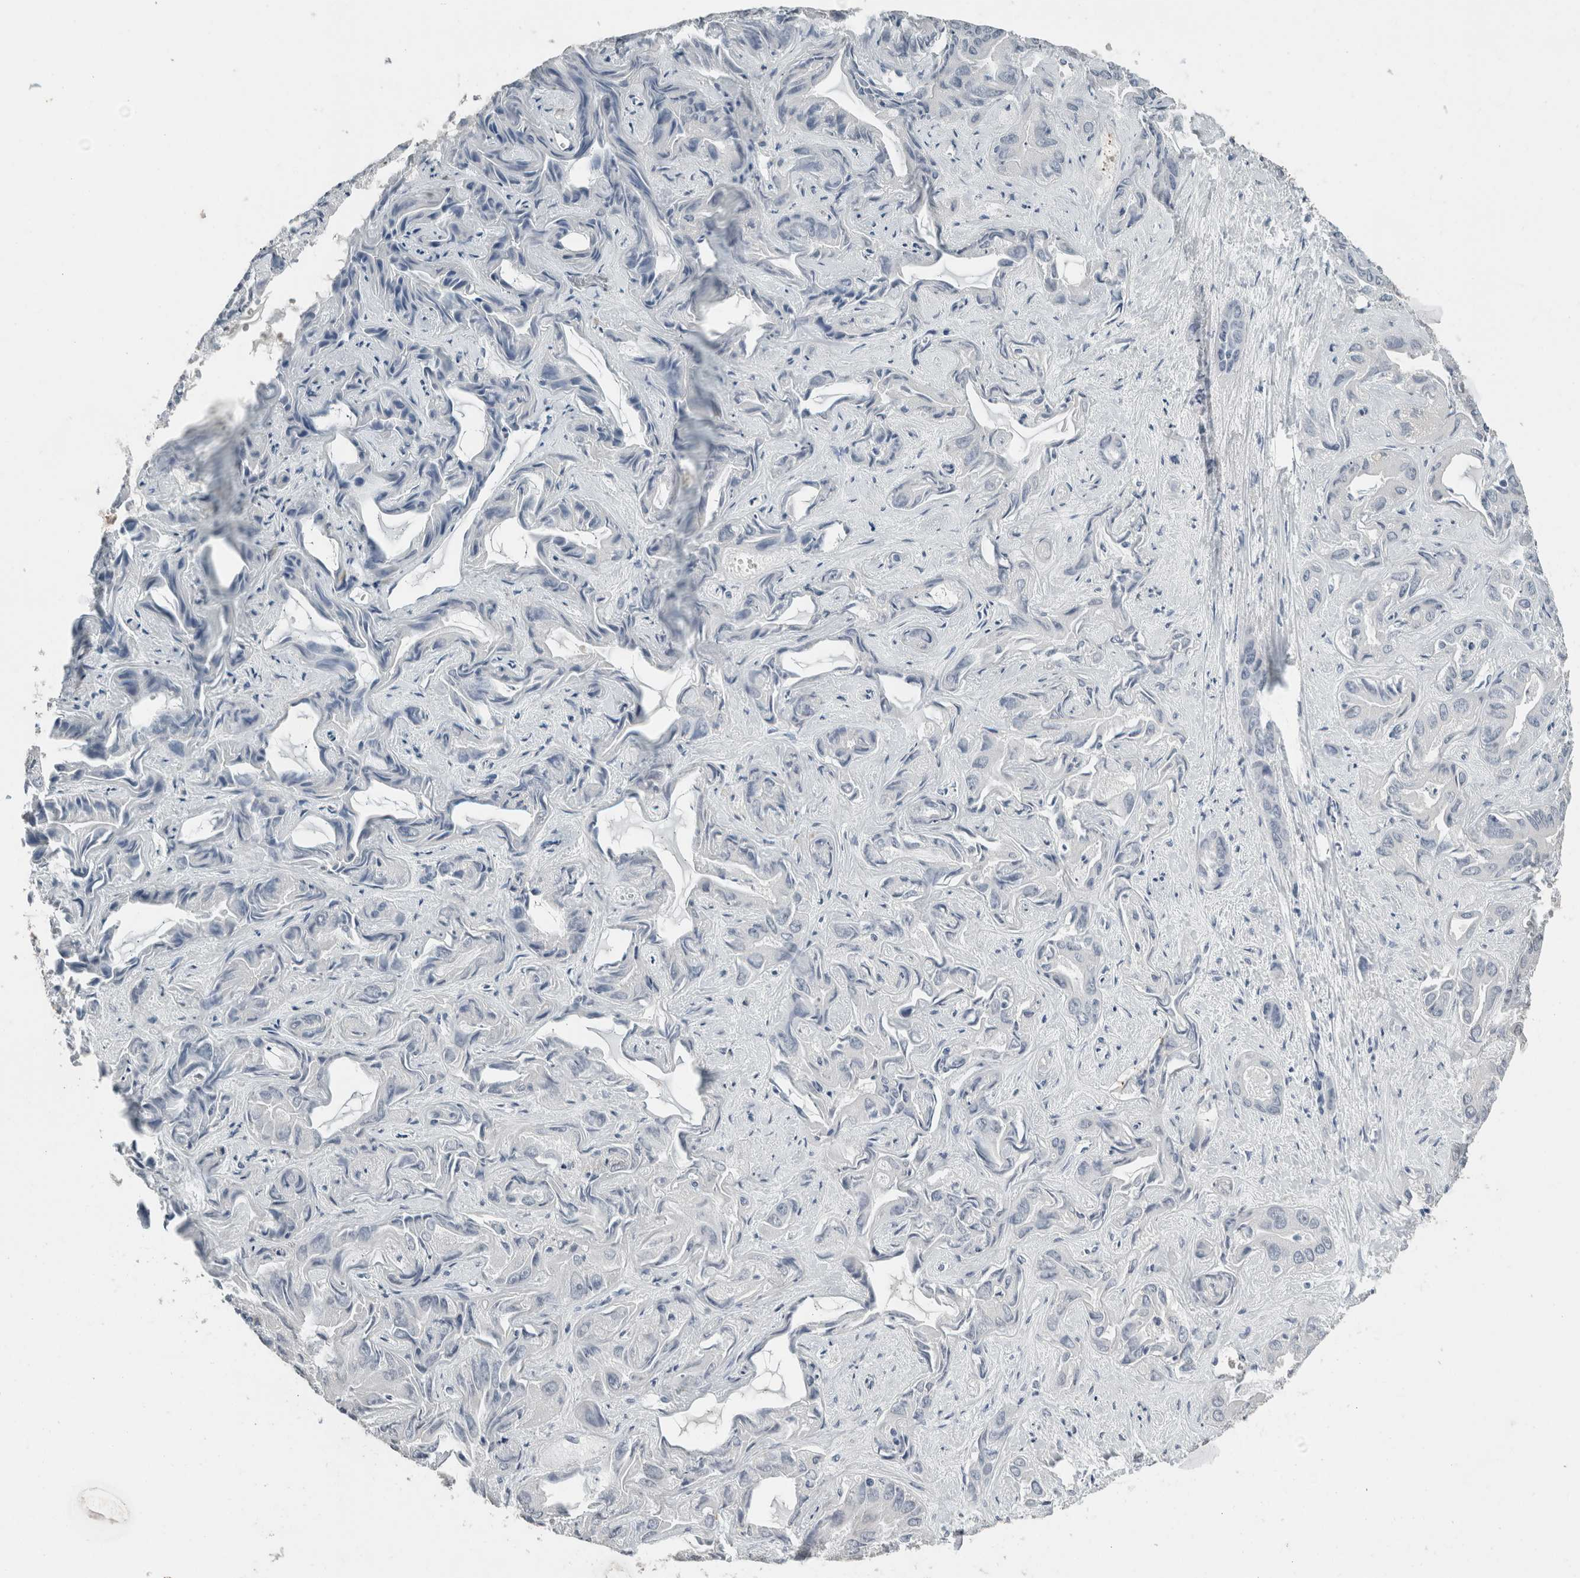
{"staining": {"intensity": "negative", "quantity": "none", "location": "none"}, "tissue": "liver cancer", "cell_type": "Tumor cells", "image_type": "cancer", "snomed": [{"axis": "morphology", "description": "Cholangiocarcinoma"}, {"axis": "topography", "description": "Liver"}], "caption": "High power microscopy histopathology image of an IHC photomicrograph of liver cholangiocarcinoma, revealing no significant positivity in tumor cells.", "gene": "ACVR2B", "patient": {"sex": "female", "age": 52}}